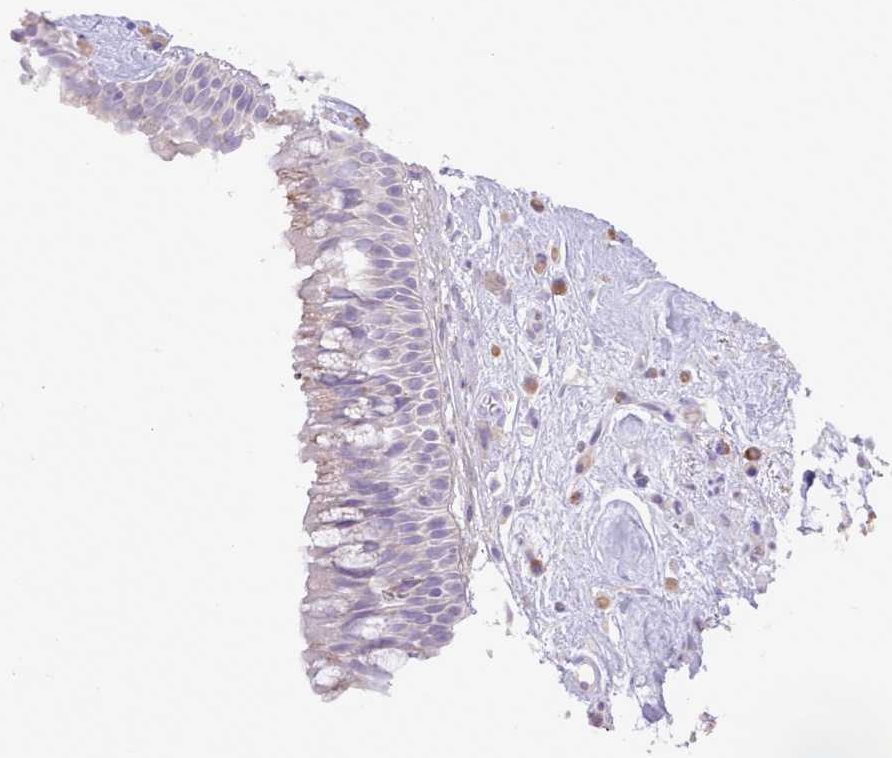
{"staining": {"intensity": "moderate", "quantity": "<25%", "location": "cytoplasmic/membranous"}, "tissue": "nasopharynx", "cell_type": "Respiratory epithelial cells", "image_type": "normal", "snomed": [{"axis": "morphology", "description": "Normal tissue, NOS"}, {"axis": "morphology", "description": "Squamous cell carcinoma, NOS"}, {"axis": "topography", "description": "Nasopharynx"}, {"axis": "topography", "description": "Head-Neck"}], "caption": "The micrograph demonstrates immunohistochemical staining of unremarkable nasopharynx. There is moderate cytoplasmic/membranous staining is identified in approximately <25% of respiratory epithelial cells.", "gene": "CCL1", "patient": {"sex": "male", "age": 85}}